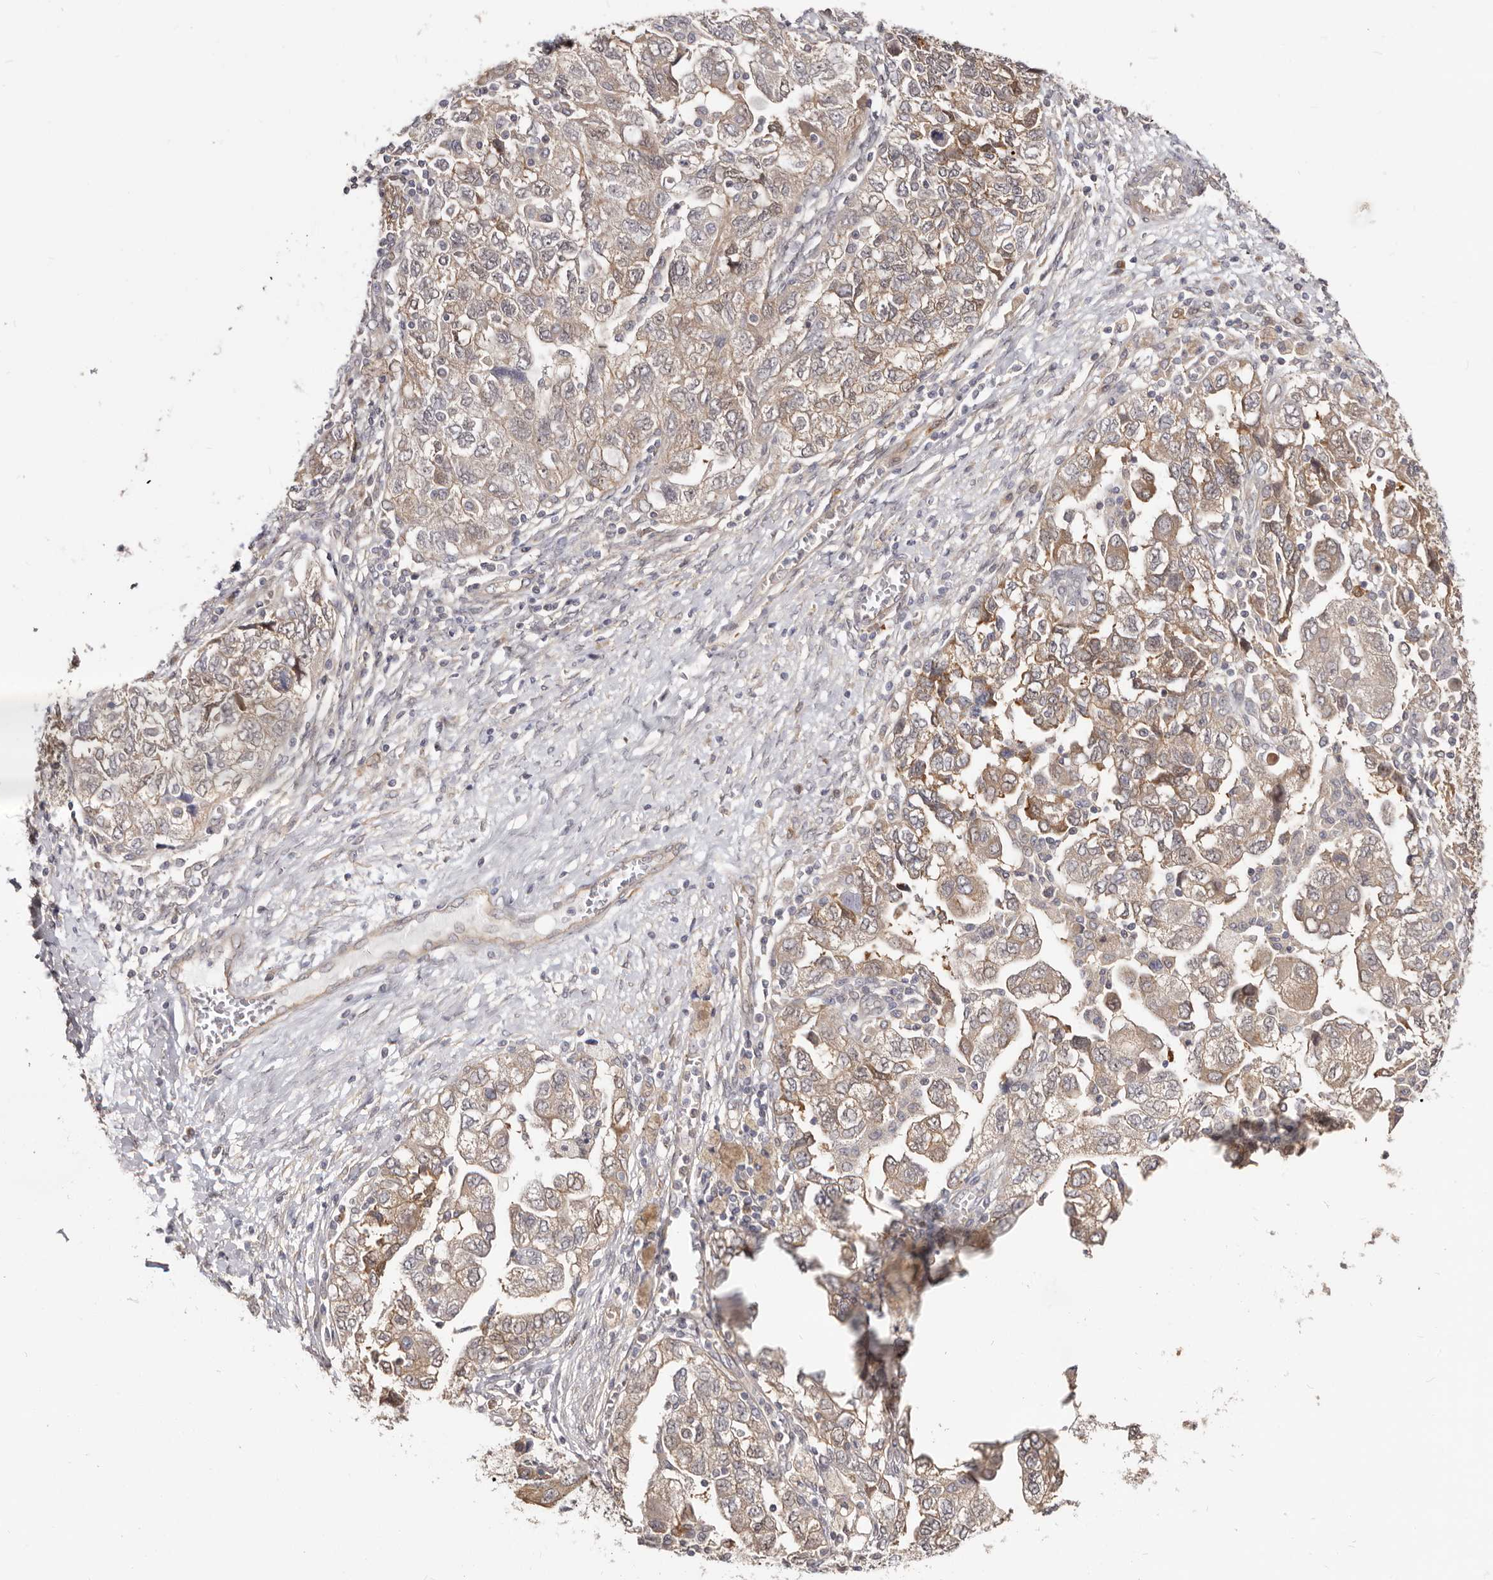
{"staining": {"intensity": "weak", "quantity": ">75%", "location": "cytoplasmic/membranous"}, "tissue": "ovarian cancer", "cell_type": "Tumor cells", "image_type": "cancer", "snomed": [{"axis": "morphology", "description": "Carcinoma, NOS"}, {"axis": "morphology", "description": "Cystadenocarcinoma, serous, NOS"}, {"axis": "topography", "description": "Ovary"}], "caption": "IHC of human serous cystadenocarcinoma (ovarian) shows low levels of weak cytoplasmic/membranous staining in about >75% of tumor cells.", "gene": "GPATCH4", "patient": {"sex": "female", "age": 69}}